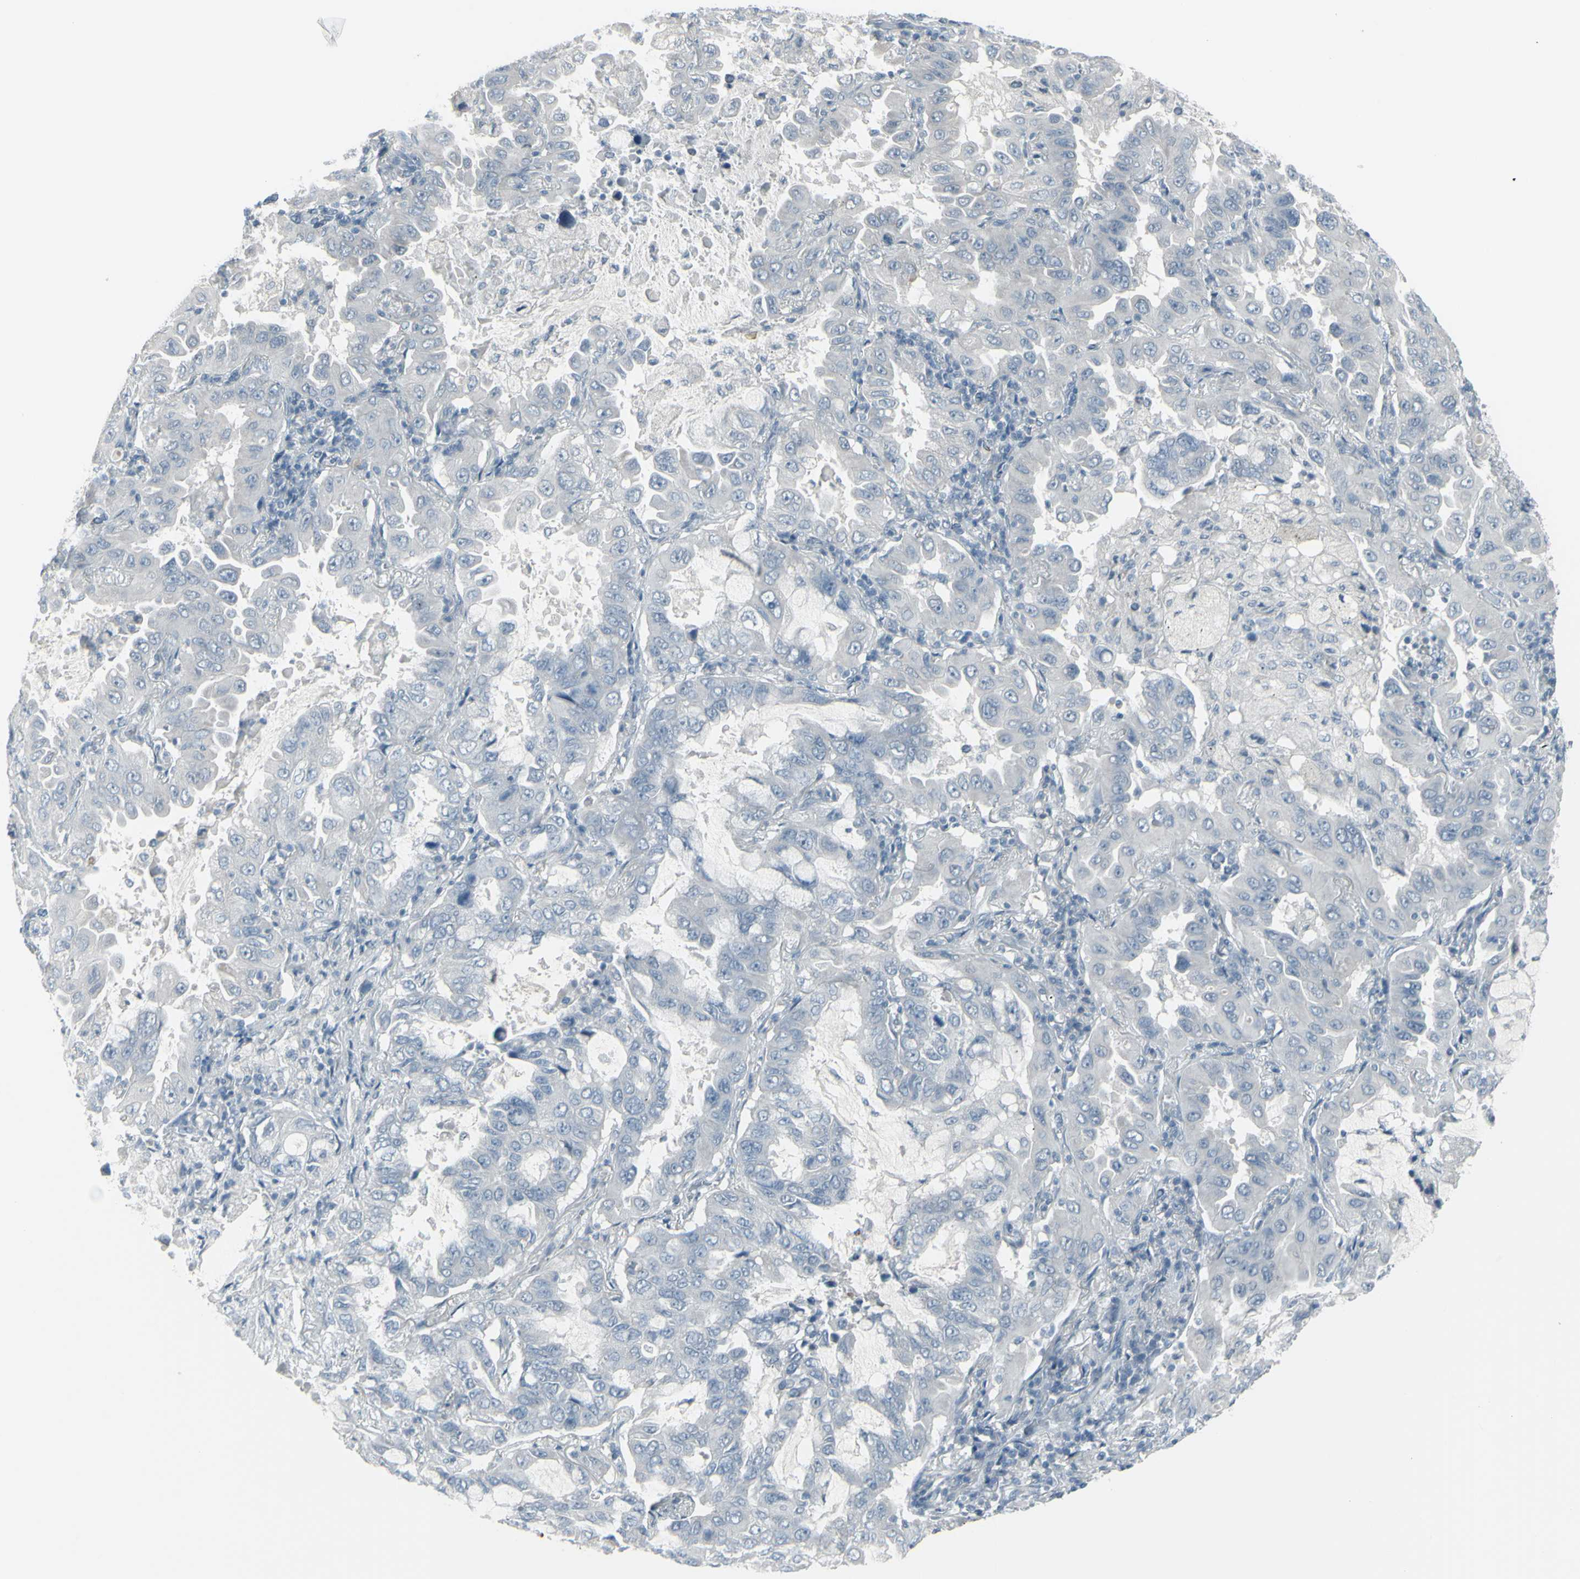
{"staining": {"intensity": "negative", "quantity": "none", "location": "none"}, "tissue": "lung cancer", "cell_type": "Tumor cells", "image_type": "cancer", "snomed": [{"axis": "morphology", "description": "Adenocarcinoma, NOS"}, {"axis": "topography", "description": "Lung"}], "caption": "High power microscopy histopathology image of an immunohistochemistry (IHC) histopathology image of lung cancer, revealing no significant staining in tumor cells.", "gene": "RAB3A", "patient": {"sex": "male", "age": 64}}